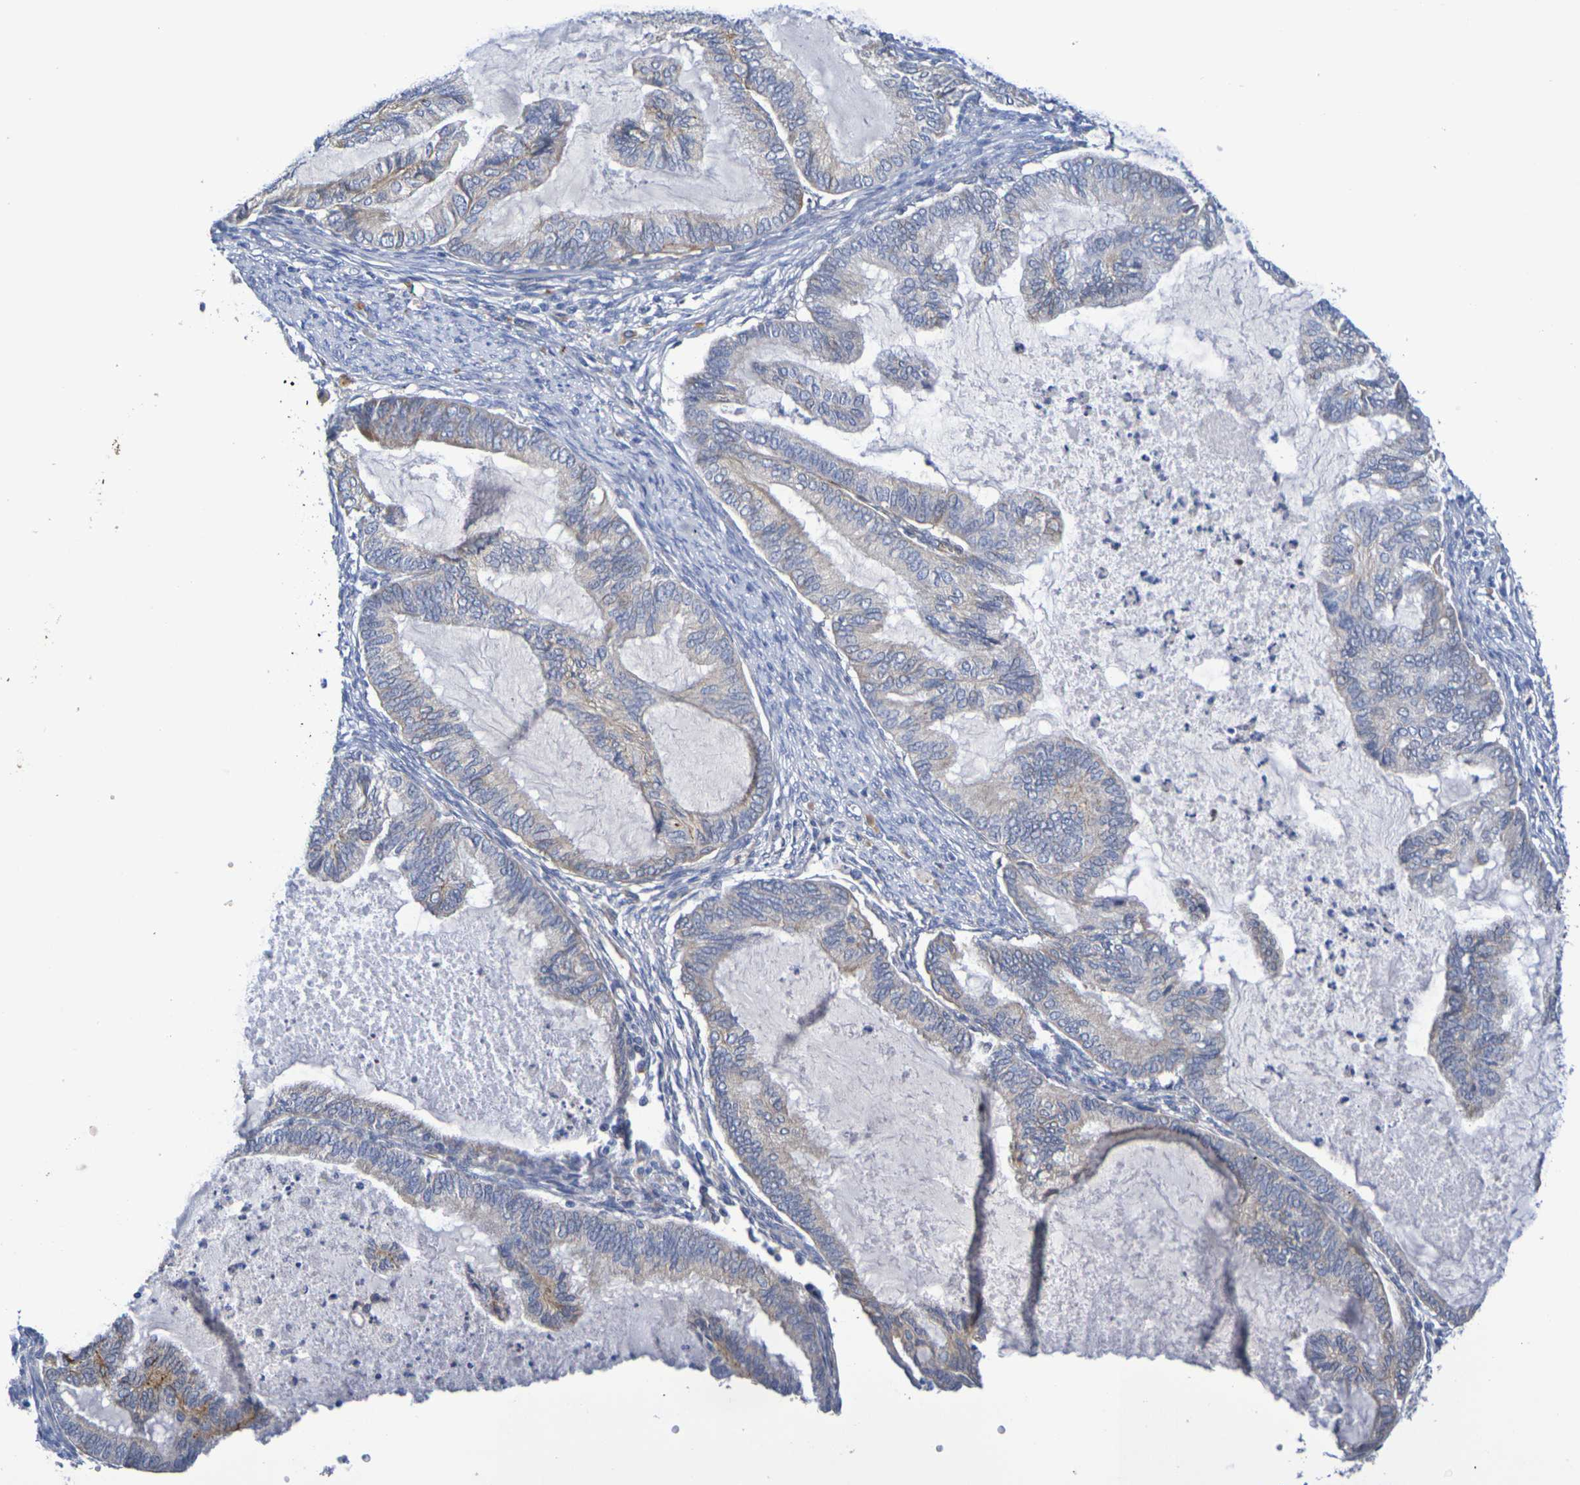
{"staining": {"intensity": "negative", "quantity": "none", "location": "none"}, "tissue": "cervical cancer", "cell_type": "Tumor cells", "image_type": "cancer", "snomed": [{"axis": "morphology", "description": "Normal tissue, NOS"}, {"axis": "morphology", "description": "Adenocarcinoma, NOS"}, {"axis": "topography", "description": "Cervix"}, {"axis": "topography", "description": "Endometrium"}], "caption": "Tumor cells show no significant positivity in adenocarcinoma (cervical).", "gene": "SDC4", "patient": {"sex": "female", "age": 86}}